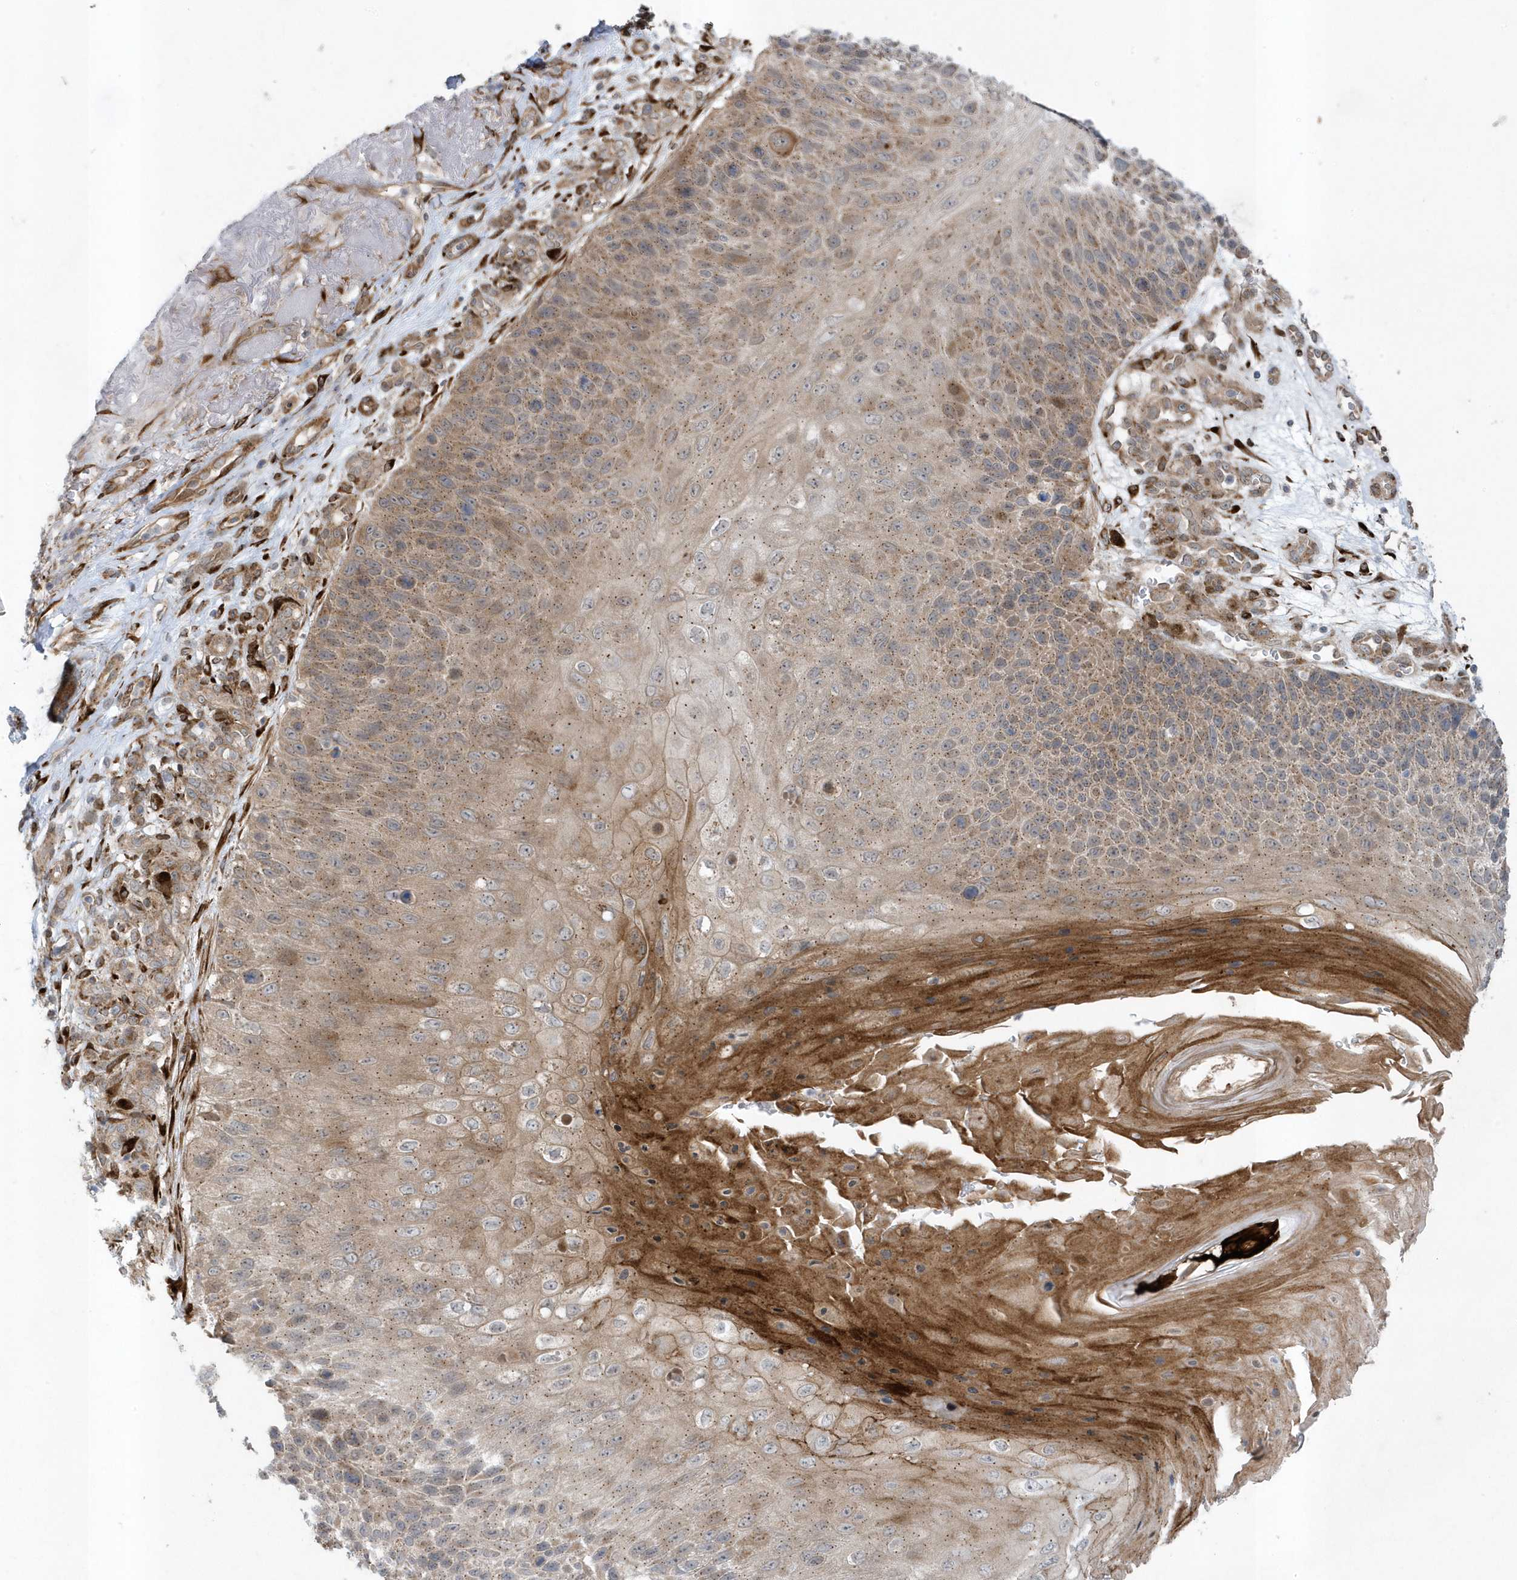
{"staining": {"intensity": "moderate", "quantity": "25%-75%", "location": "cytoplasmic/membranous"}, "tissue": "skin cancer", "cell_type": "Tumor cells", "image_type": "cancer", "snomed": [{"axis": "morphology", "description": "Squamous cell carcinoma, NOS"}, {"axis": "topography", "description": "Skin"}], "caption": "Moderate cytoplasmic/membranous positivity for a protein is identified in approximately 25%-75% of tumor cells of skin cancer using immunohistochemistry.", "gene": "FAM98A", "patient": {"sex": "female", "age": 88}}